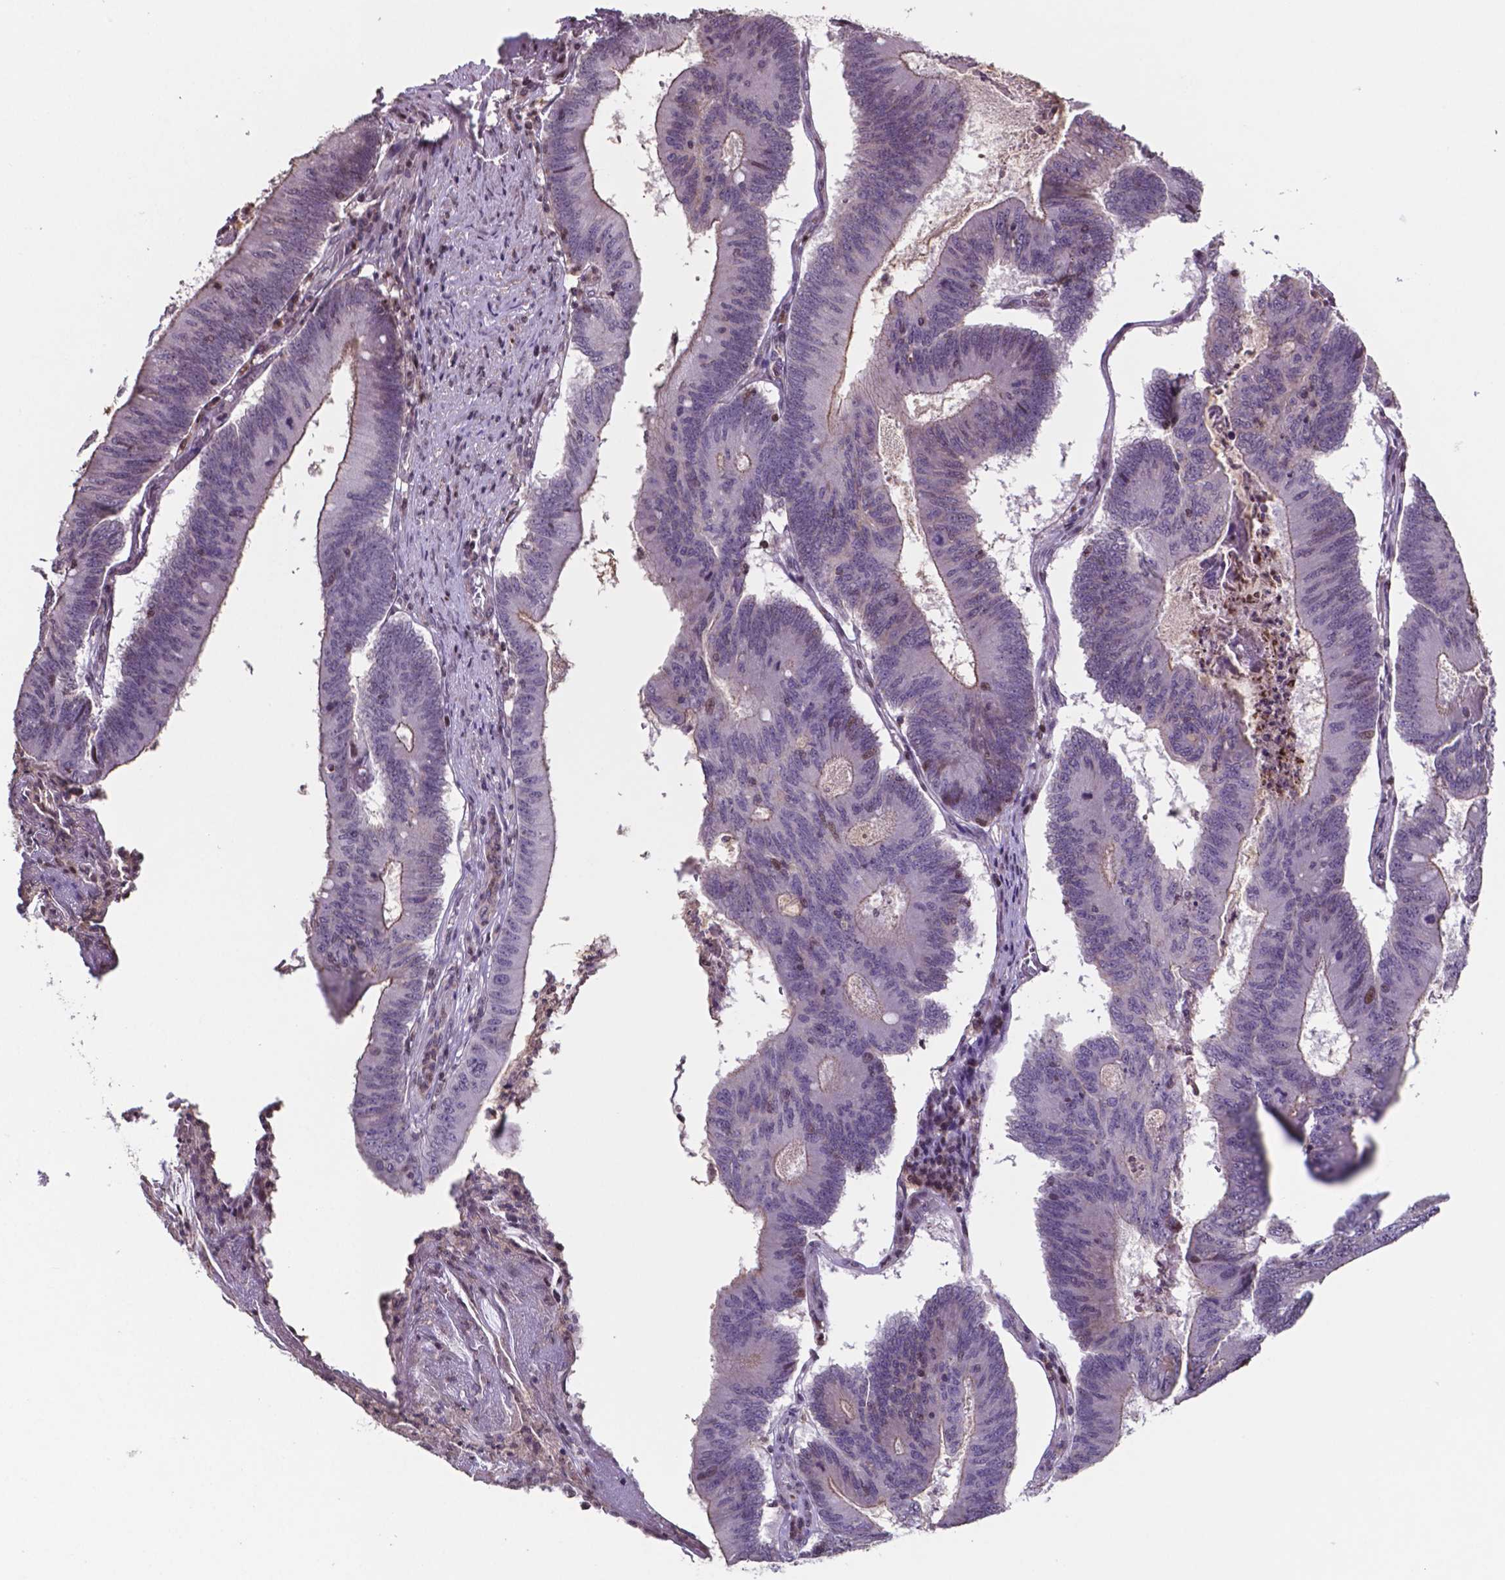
{"staining": {"intensity": "weak", "quantity": "<25%", "location": "cytoplasmic/membranous"}, "tissue": "colorectal cancer", "cell_type": "Tumor cells", "image_type": "cancer", "snomed": [{"axis": "morphology", "description": "Adenocarcinoma, NOS"}, {"axis": "topography", "description": "Colon"}], "caption": "Tumor cells show no significant positivity in colorectal cancer.", "gene": "MLC1", "patient": {"sex": "female", "age": 70}}